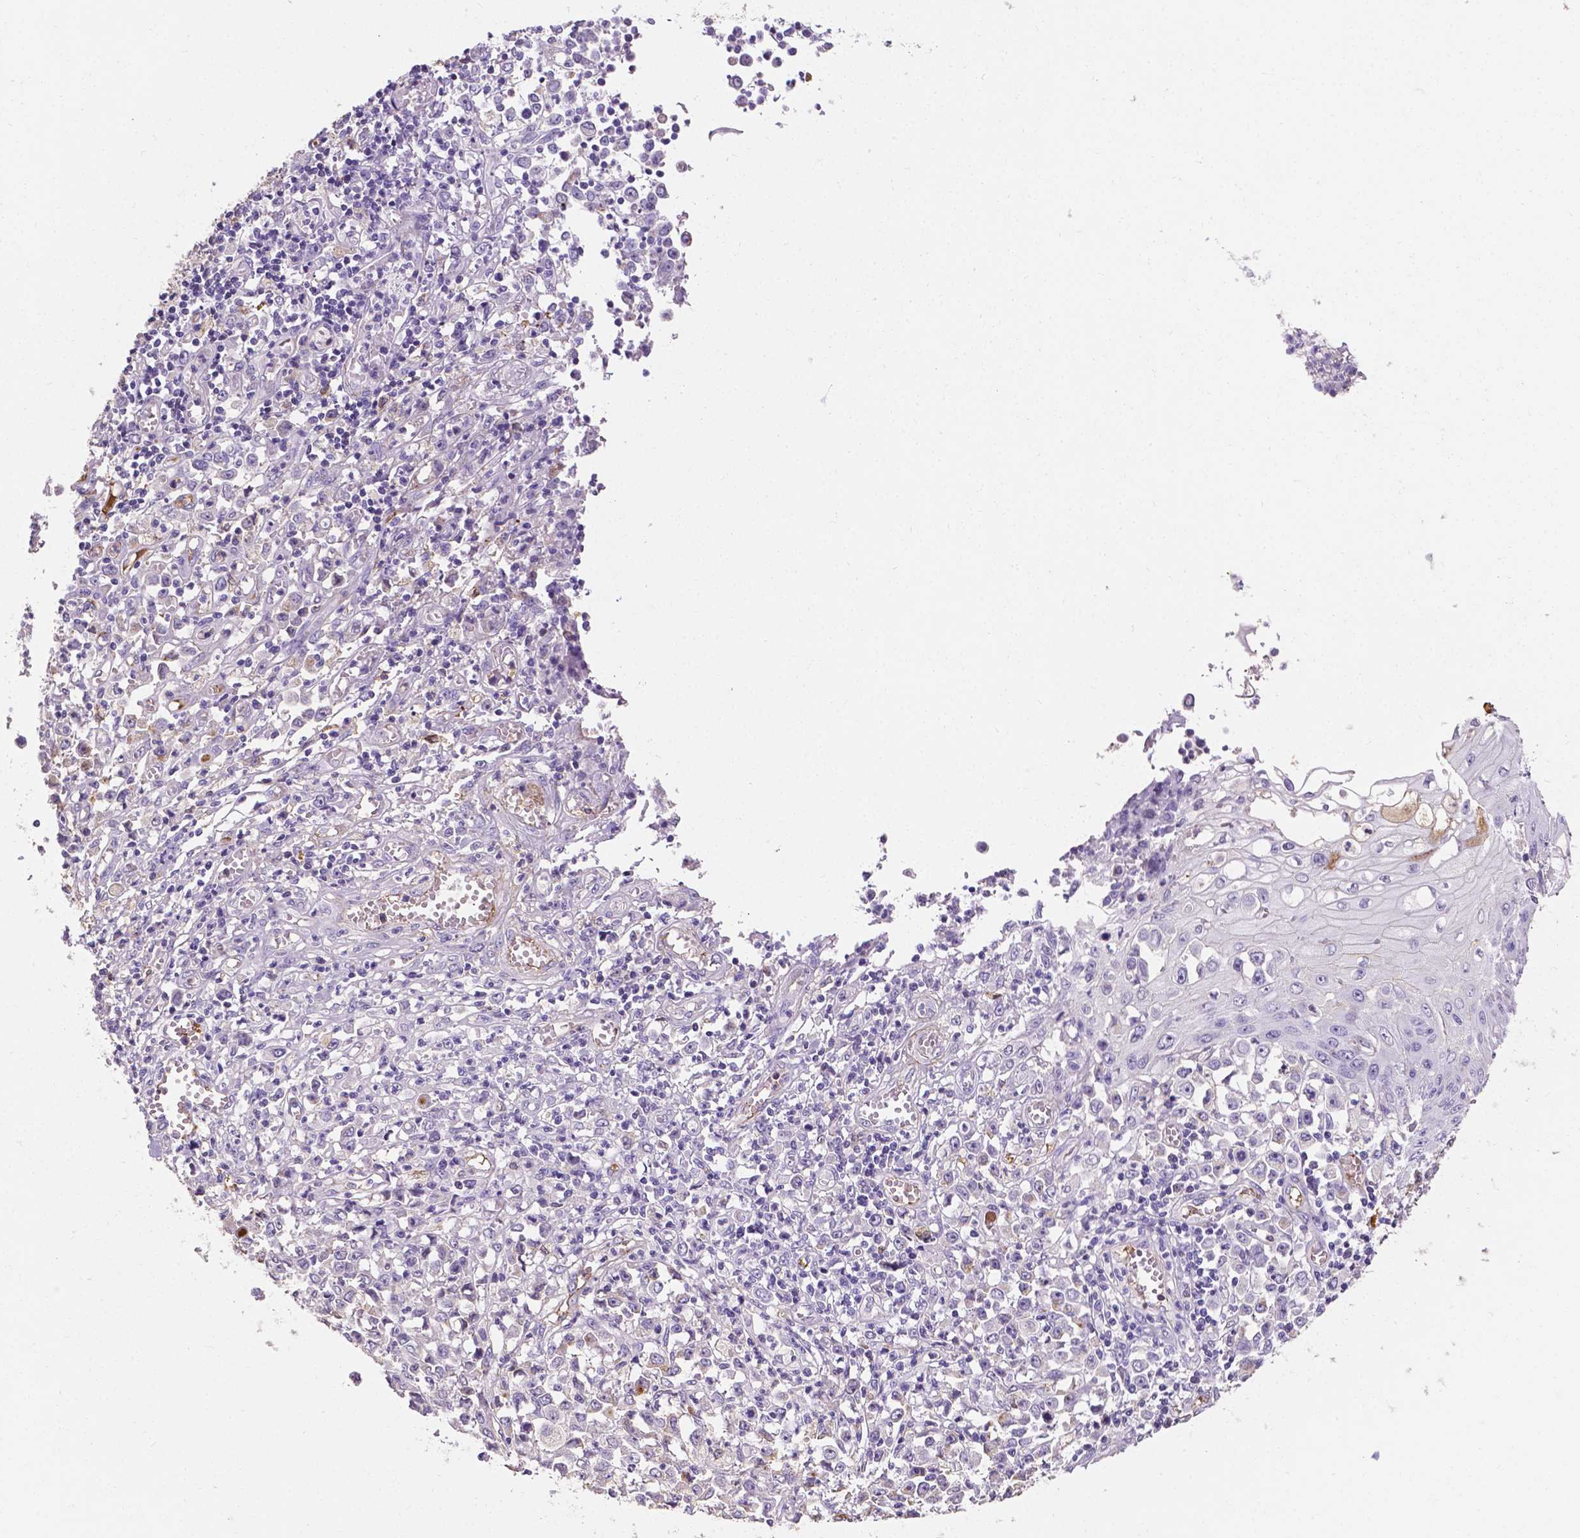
{"staining": {"intensity": "weak", "quantity": "25%-75%", "location": "cytoplasmic/membranous"}, "tissue": "stomach cancer", "cell_type": "Tumor cells", "image_type": "cancer", "snomed": [{"axis": "morphology", "description": "Adenocarcinoma, NOS"}, {"axis": "topography", "description": "Stomach, upper"}], "caption": "High-power microscopy captured an immunohistochemistry micrograph of adenocarcinoma (stomach), revealing weak cytoplasmic/membranous staining in approximately 25%-75% of tumor cells.", "gene": "APOE", "patient": {"sex": "male", "age": 70}}